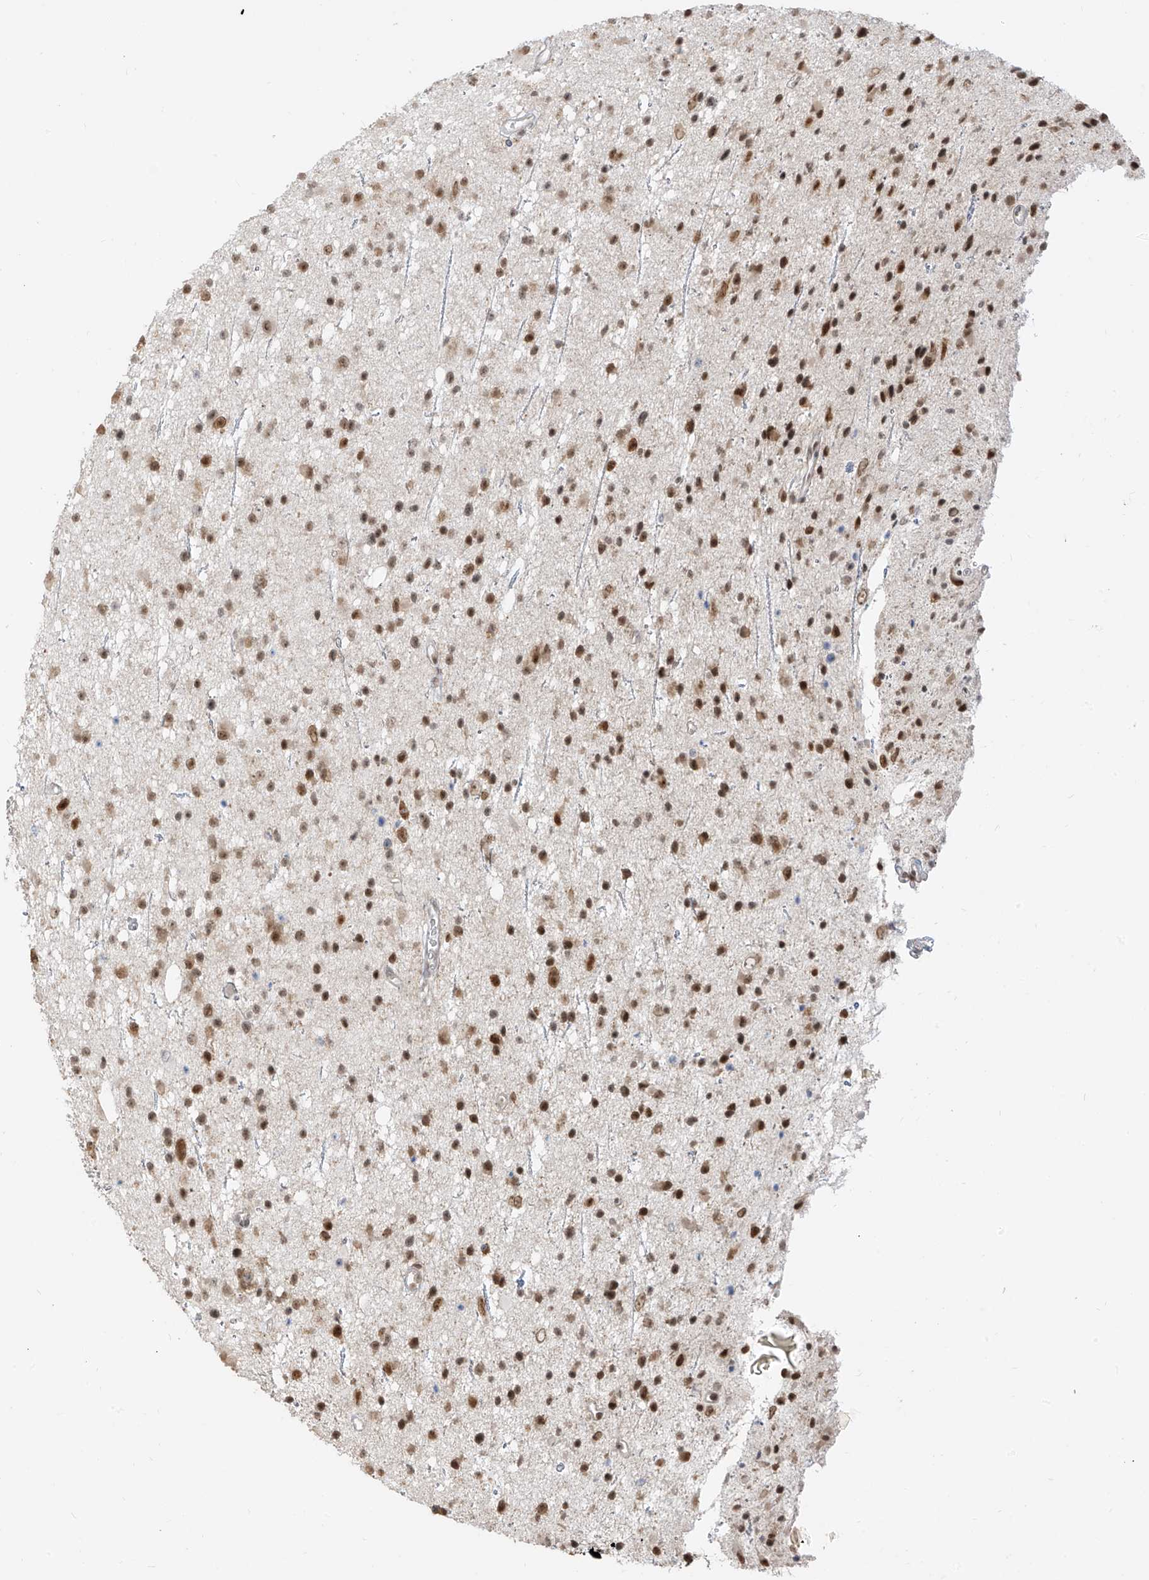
{"staining": {"intensity": "moderate", "quantity": ">75%", "location": "nuclear"}, "tissue": "glioma", "cell_type": "Tumor cells", "image_type": "cancer", "snomed": [{"axis": "morphology", "description": "Glioma, malignant, Low grade"}, {"axis": "topography", "description": "Cerebral cortex"}], "caption": "A brown stain highlights moderate nuclear expression of a protein in malignant glioma (low-grade) tumor cells.", "gene": "ZMYM2", "patient": {"sex": "female", "age": 39}}